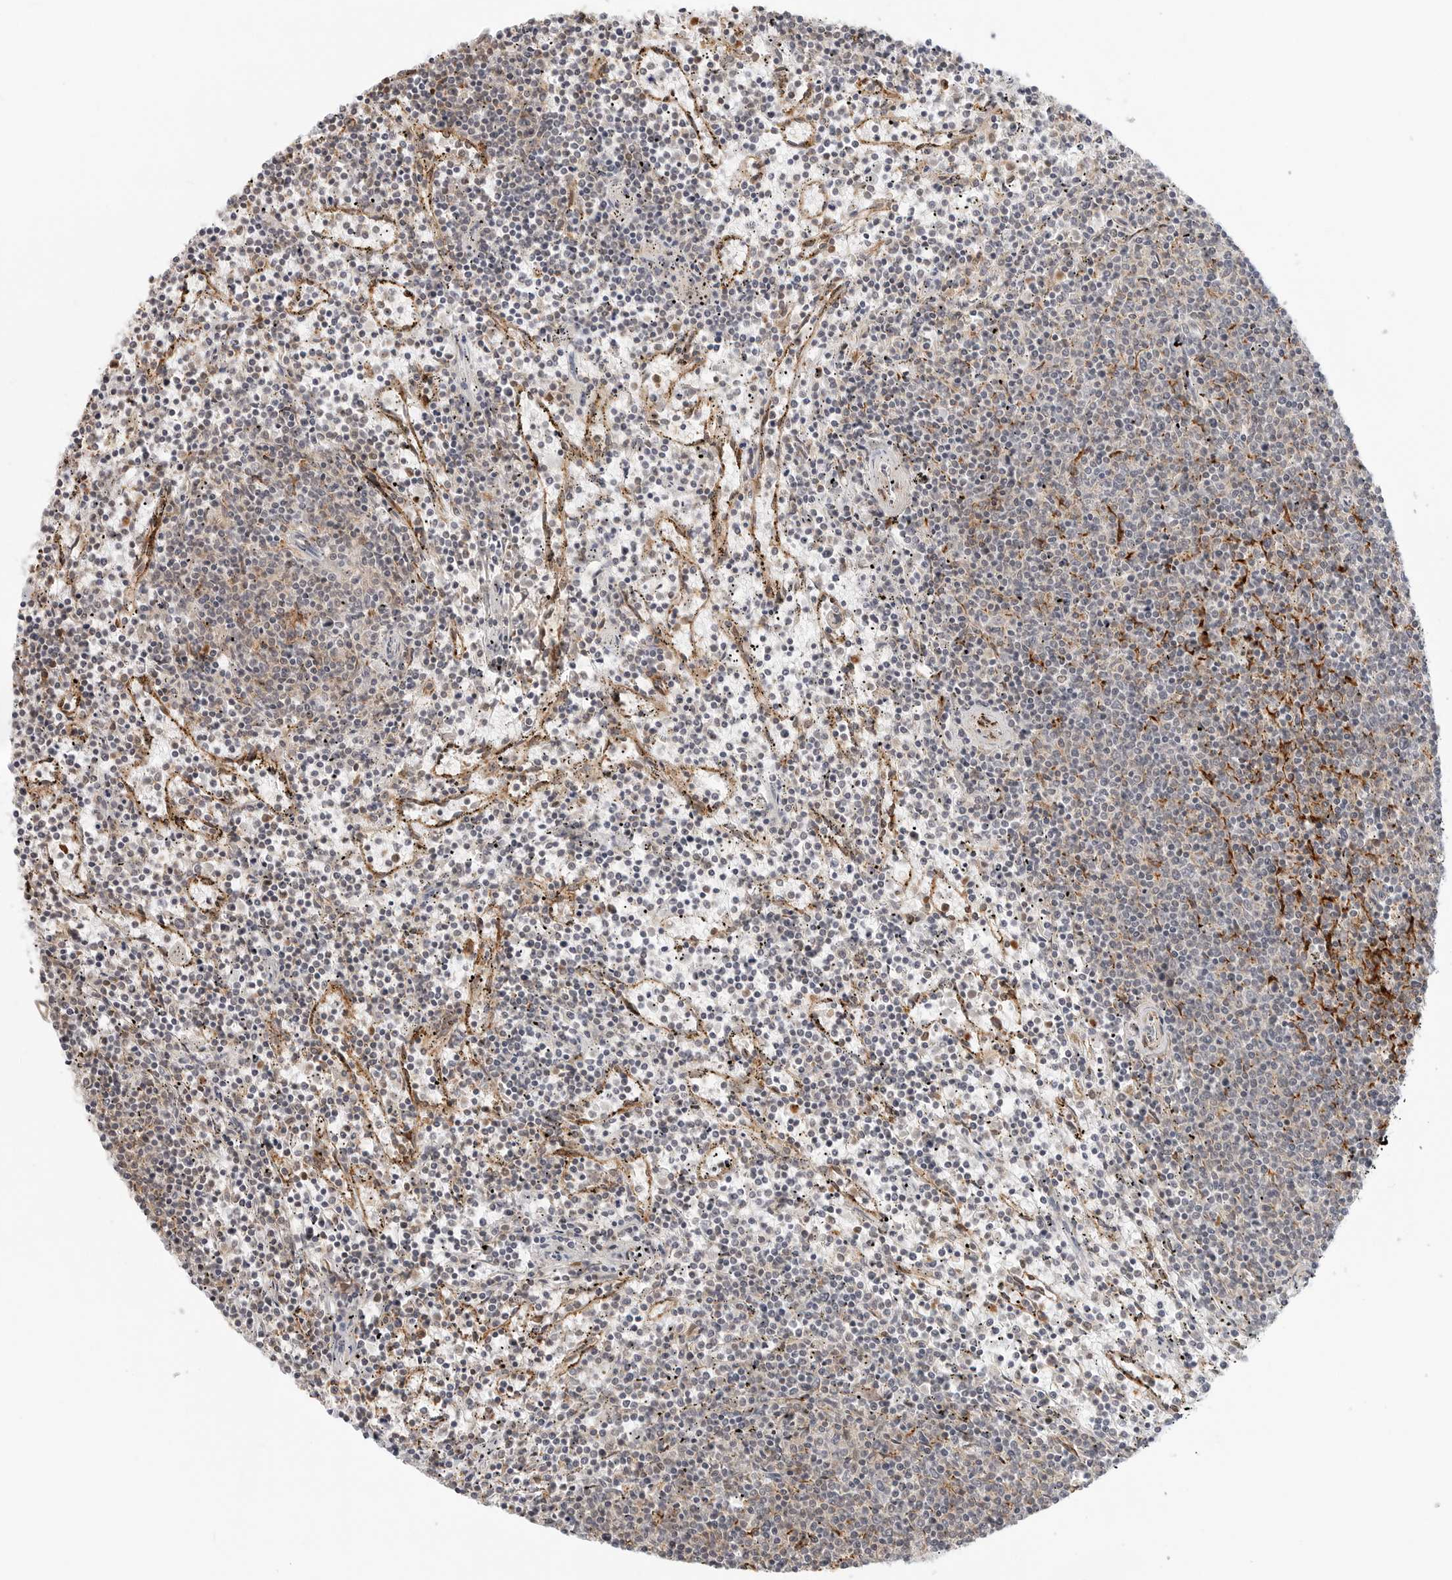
{"staining": {"intensity": "negative", "quantity": "none", "location": "none"}, "tissue": "lymphoma", "cell_type": "Tumor cells", "image_type": "cancer", "snomed": [{"axis": "morphology", "description": "Malignant lymphoma, non-Hodgkin's type, Low grade"}, {"axis": "topography", "description": "Spleen"}], "caption": "DAB immunohistochemical staining of malignant lymphoma, non-Hodgkin's type (low-grade) shows no significant expression in tumor cells. Brightfield microscopy of IHC stained with DAB (brown) and hematoxylin (blue), captured at high magnification.", "gene": "C1QTNF1", "patient": {"sex": "female", "age": 50}}